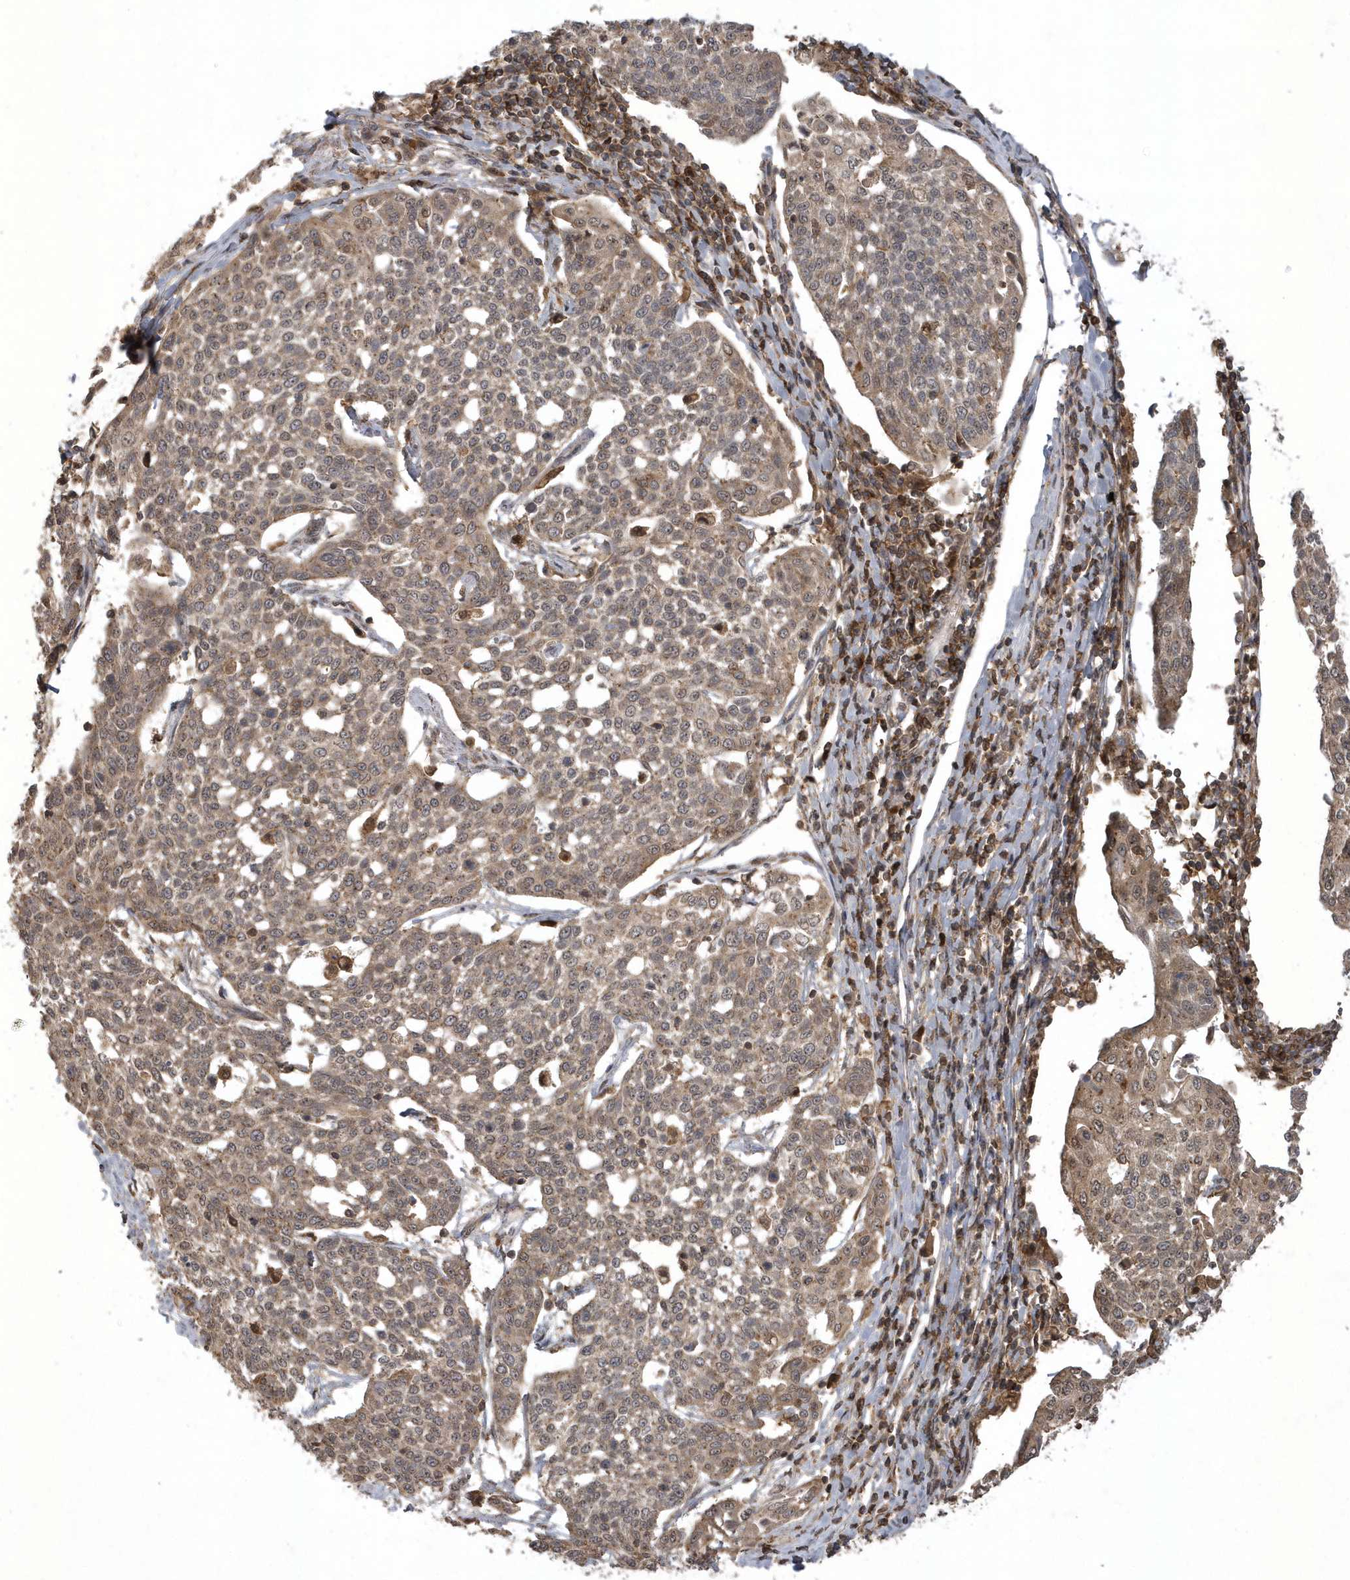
{"staining": {"intensity": "weak", "quantity": "25%-75%", "location": "cytoplasmic/membranous,nuclear"}, "tissue": "cervical cancer", "cell_type": "Tumor cells", "image_type": "cancer", "snomed": [{"axis": "morphology", "description": "Squamous cell carcinoma, NOS"}, {"axis": "topography", "description": "Cervix"}], "caption": "Immunohistochemical staining of human squamous cell carcinoma (cervical) demonstrates low levels of weak cytoplasmic/membranous and nuclear protein staining in approximately 25%-75% of tumor cells.", "gene": "LACC1", "patient": {"sex": "female", "age": 34}}